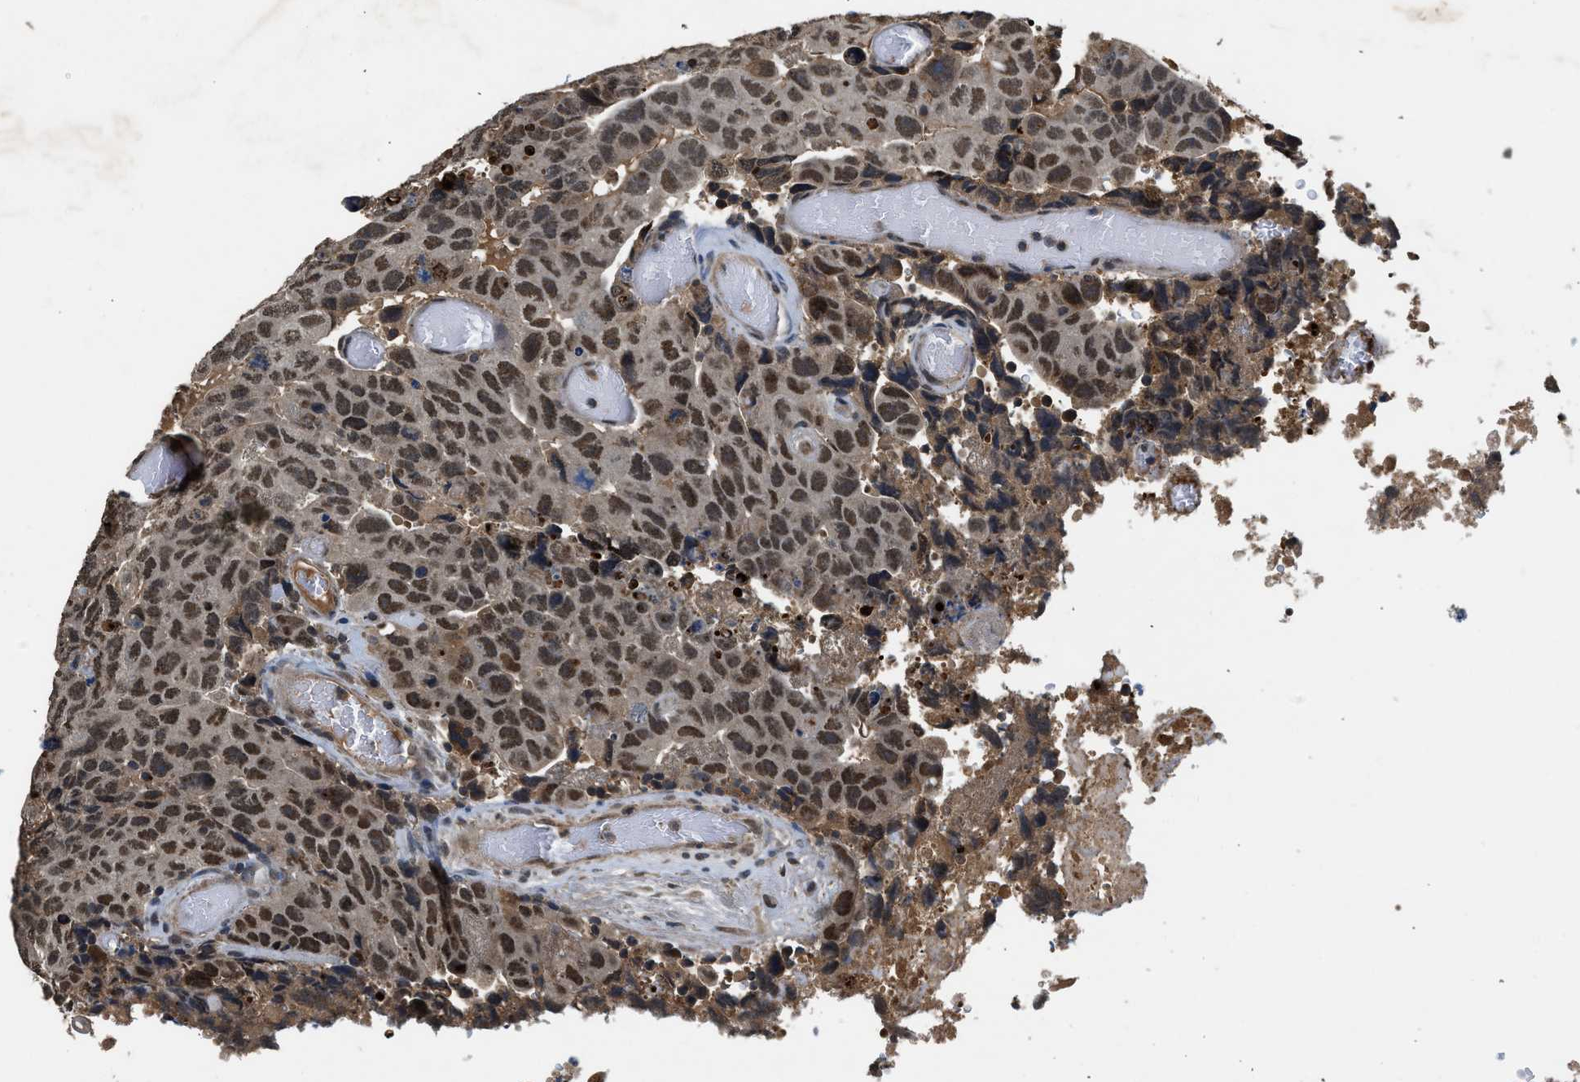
{"staining": {"intensity": "moderate", "quantity": ">75%", "location": "nuclear"}, "tissue": "testis cancer", "cell_type": "Tumor cells", "image_type": "cancer", "snomed": [{"axis": "morphology", "description": "Necrosis, NOS"}, {"axis": "morphology", "description": "Carcinoma, Embryonal, NOS"}, {"axis": "topography", "description": "Testis"}], "caption": "Immunohistochemical staining of human testis embryonal carcinoma exhibits medium levels of moderate nuclear positivity in approximately >75% of tumor cells.", "gene": "SLC15A4", "patient": {"sex": "male", "age": 19}}